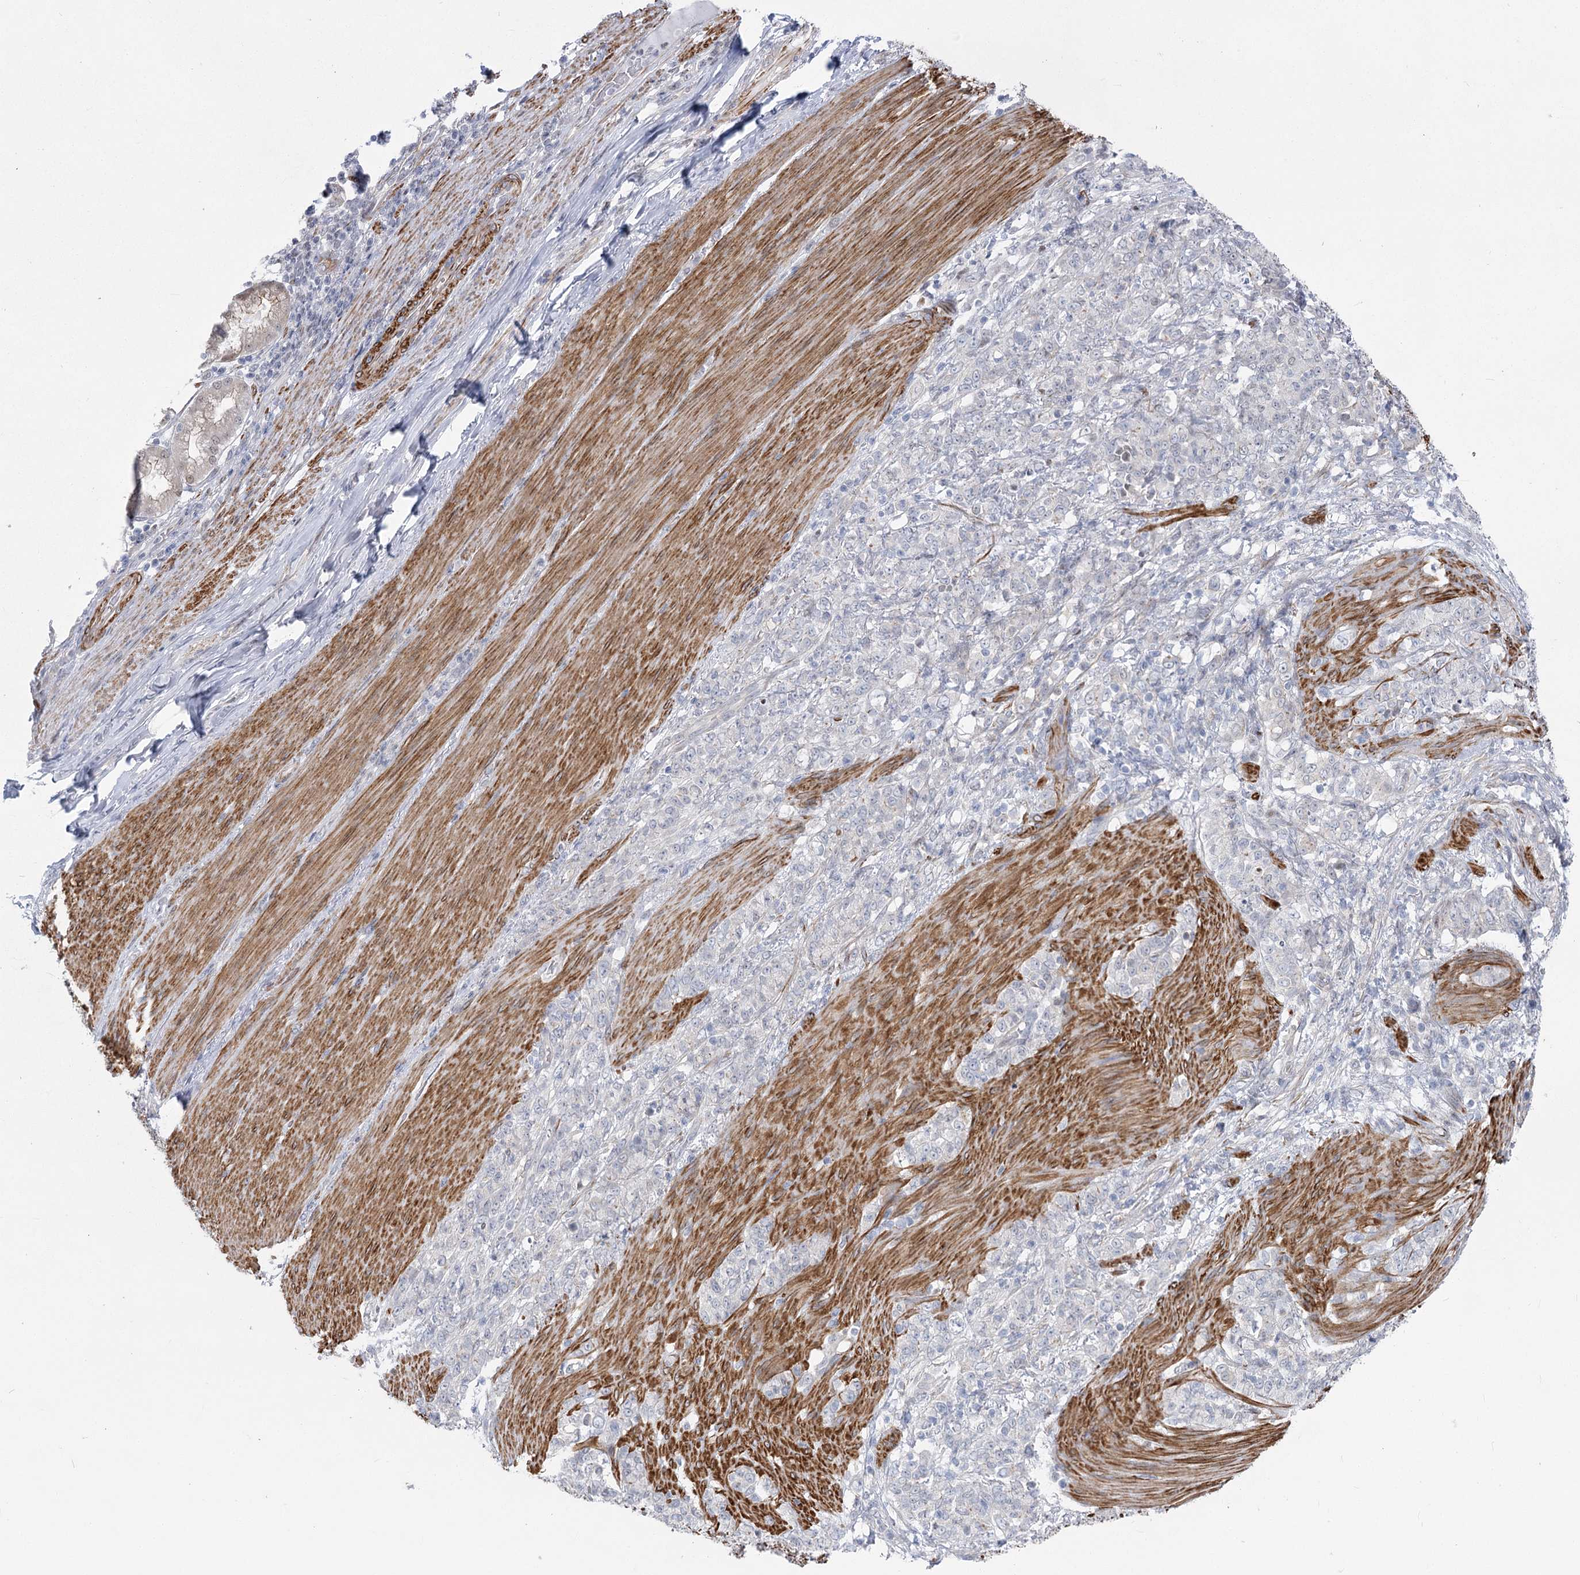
{"staining": {"intensity": "negative", "quantity": "none", "location": "none"}, "tissue": "stomach cancer", "cell_type": "Tumor cells", "image_type": "cancer", "snomed": [{"axis": "morphology", "description": "Adenocarcinoma, NOS"}, {"axis": "topography", "description": "Stomach"}], "caption": "Stomach adenocarcinoma was stained to show a protein in brown. There is no significant staining in tumor cells.", "gene": "ARSI", "patient": {"sex": "female", "age": 79}}